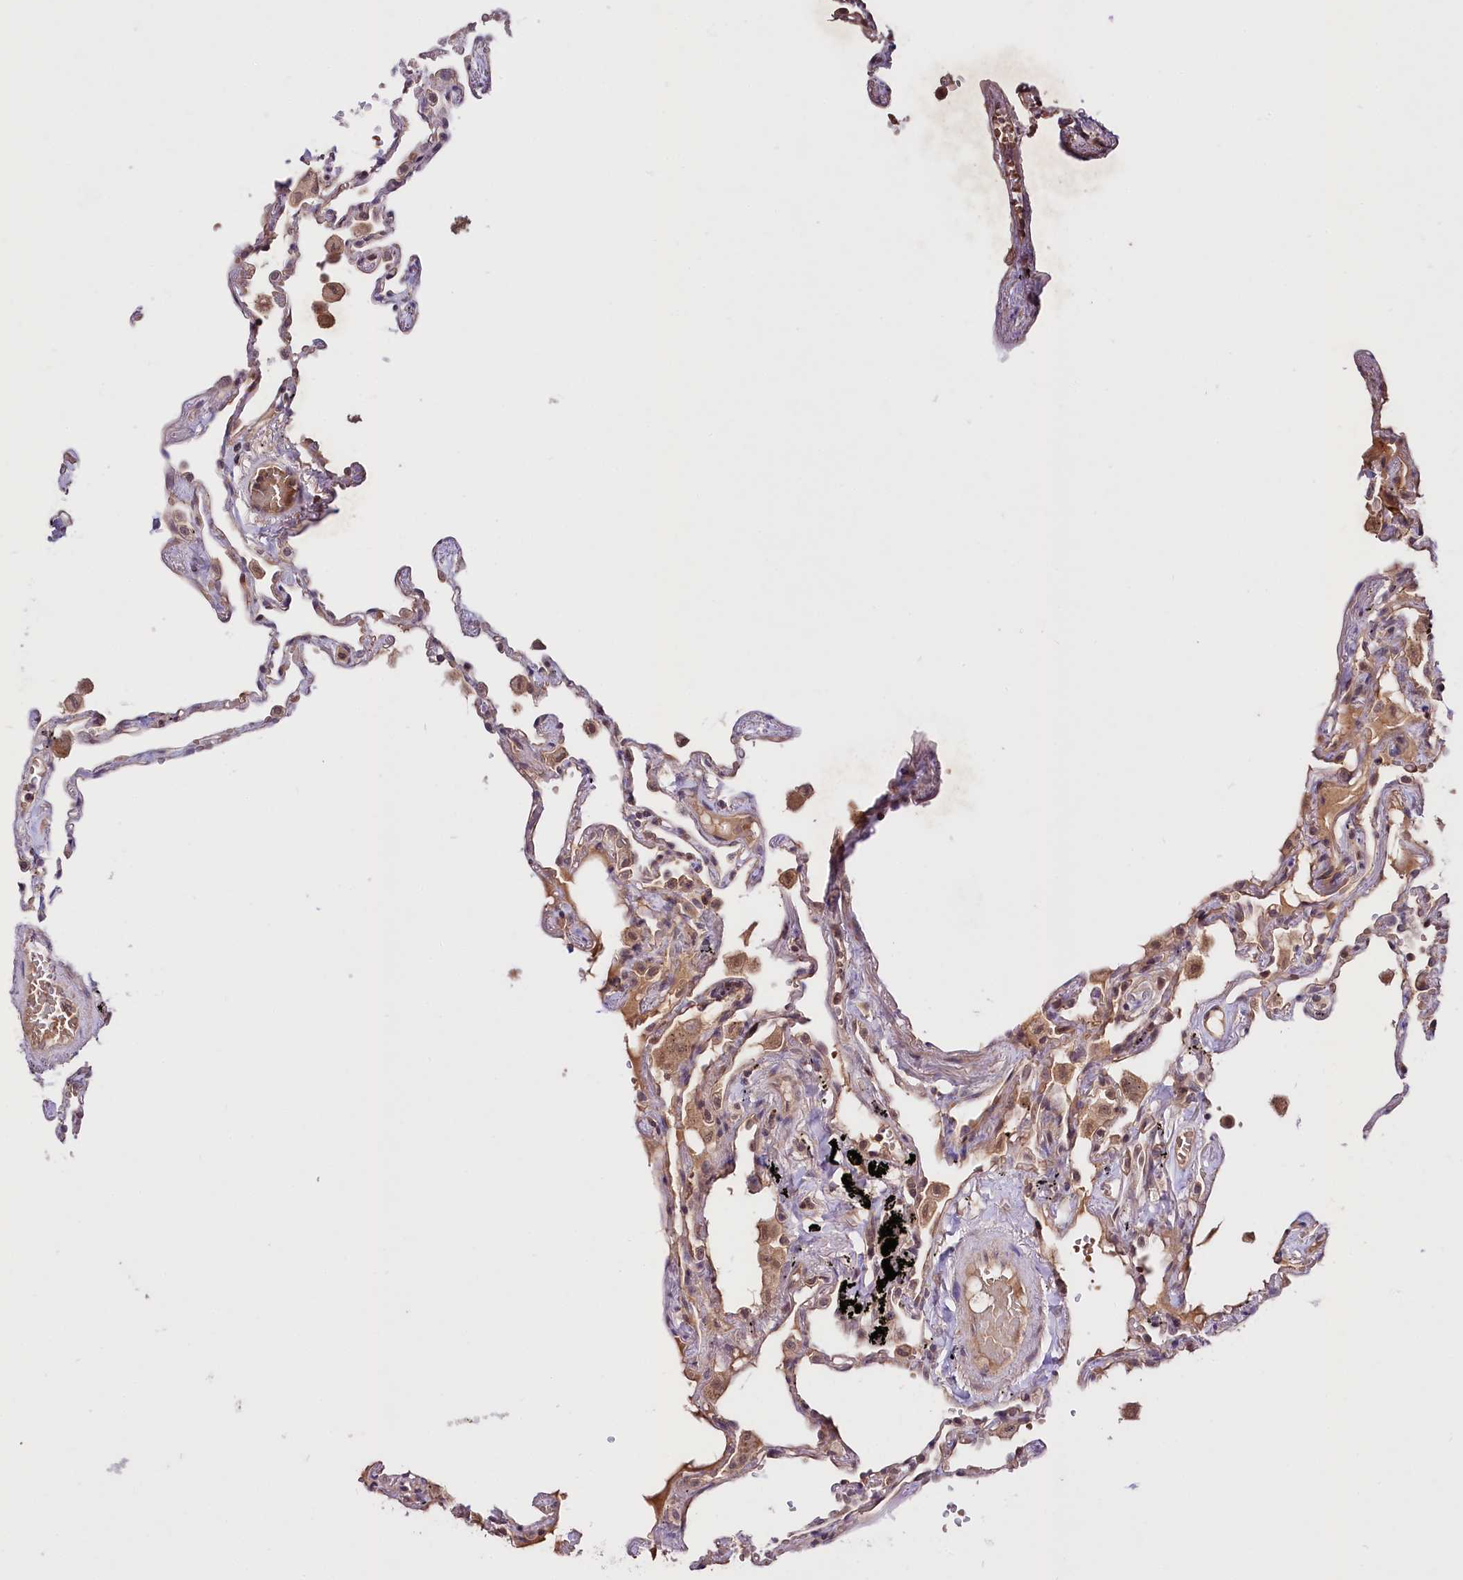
{"staining": {"intensity": "moderate", "quantity": "25%-75%", "location": "cytoplasmic/membranous"}, "tissue": "lung", "cell_type": "Alveolar cells", "image_type": "normal", "snomed": [{"axis": "morphology", "description": "Normal tissue, NOS"}, {"axis": "topography", "description": "Lung"}], "caption": "Protein analysis of benign lung demonstrates moderate cytoplasmic/membranous positivity in approximately 25%-75% of alveolar cells. The staining was performed using DAB to visualize the protein expression in brown, while the nuclei were stained in blue with hematoxylin (Magnification: 20x).", "gene": "TAFAZZIN", "patient": {"sex": "female", "age": 67}}